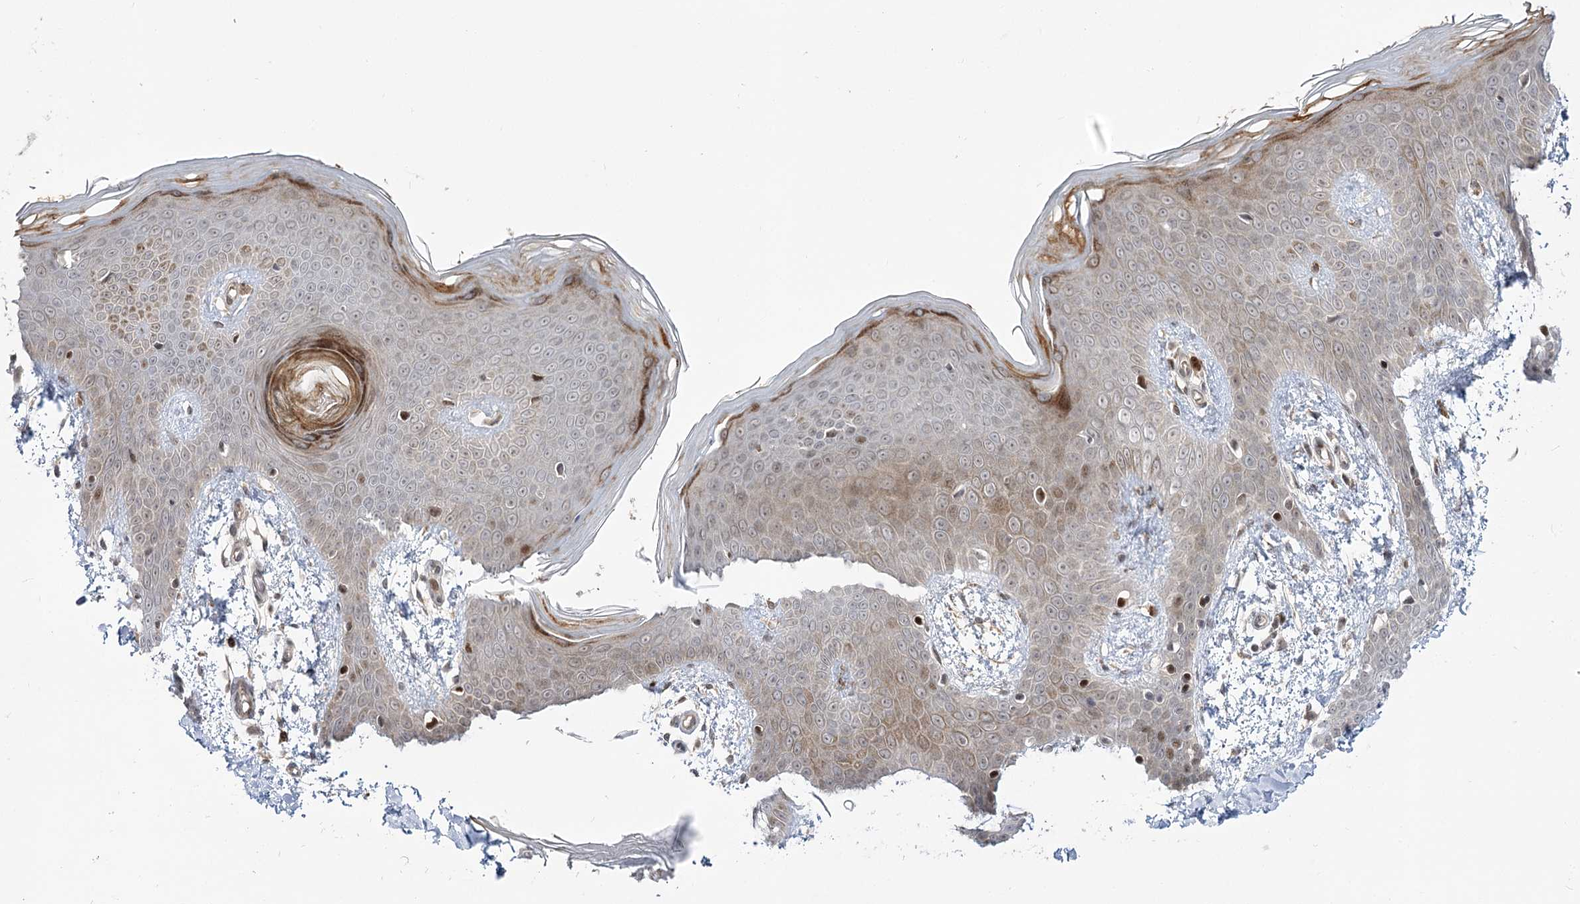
{"staining": {"intensity": "moderate", "quantity": ">75%", "location": "cytoplasmic/membranous,nuclear"}, "tissue": "skin", "cell_type": "Fibroblasts", "image_type": "normal", "snomed": [{"axis": "morphology", "description": "Normal tissue, NOS"}, {"axis": "topography", "description": "Skin"}], "caption": "This is a micrograph of immunohistochemistry (IHC) staining of unremarkable skin, which shows moderate positivity in the cytoplasmic/membranous,nuclear of fibroblasts.", "gene": "HELQ", "patient": {"sex": "male", "age": 36}}